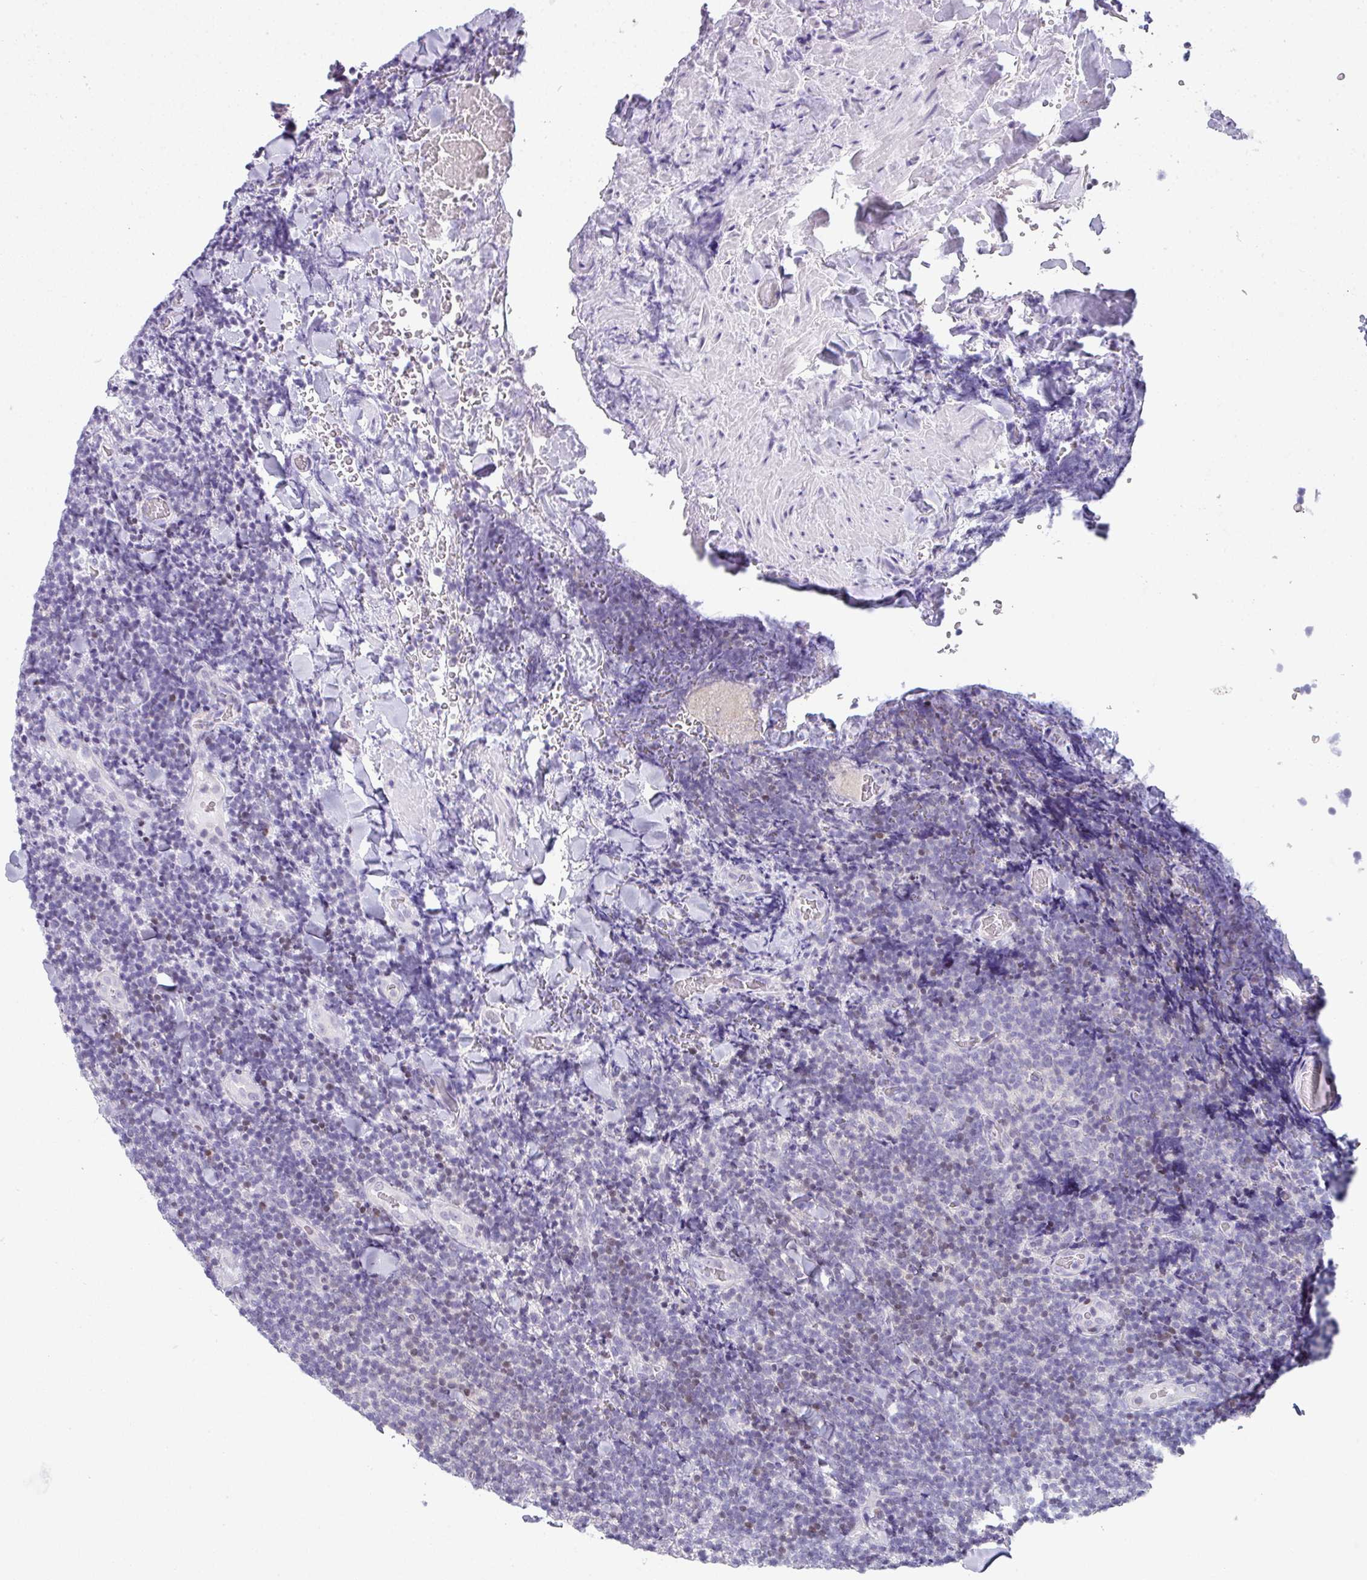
{"staining": {"intensity": "negative", "quantity": "none", "location": "none"}, "tissue": "lymphoma", "cell_type": "Tumor cells", "image_type": "cancer", "snomed": [{"axis": "morphology", "description": "Malignant lymphoma, non-Hodgkin's type, Low grade"}, {"axis": "topography", "description": "Lymph node"}], "caption": "Tumor cells are negative for protein expression in human low-grade malignant lymphoma, non-Hodgkin's type.", "gene": "STAT5A", "patient": {"sex": "male", "age": 66}}